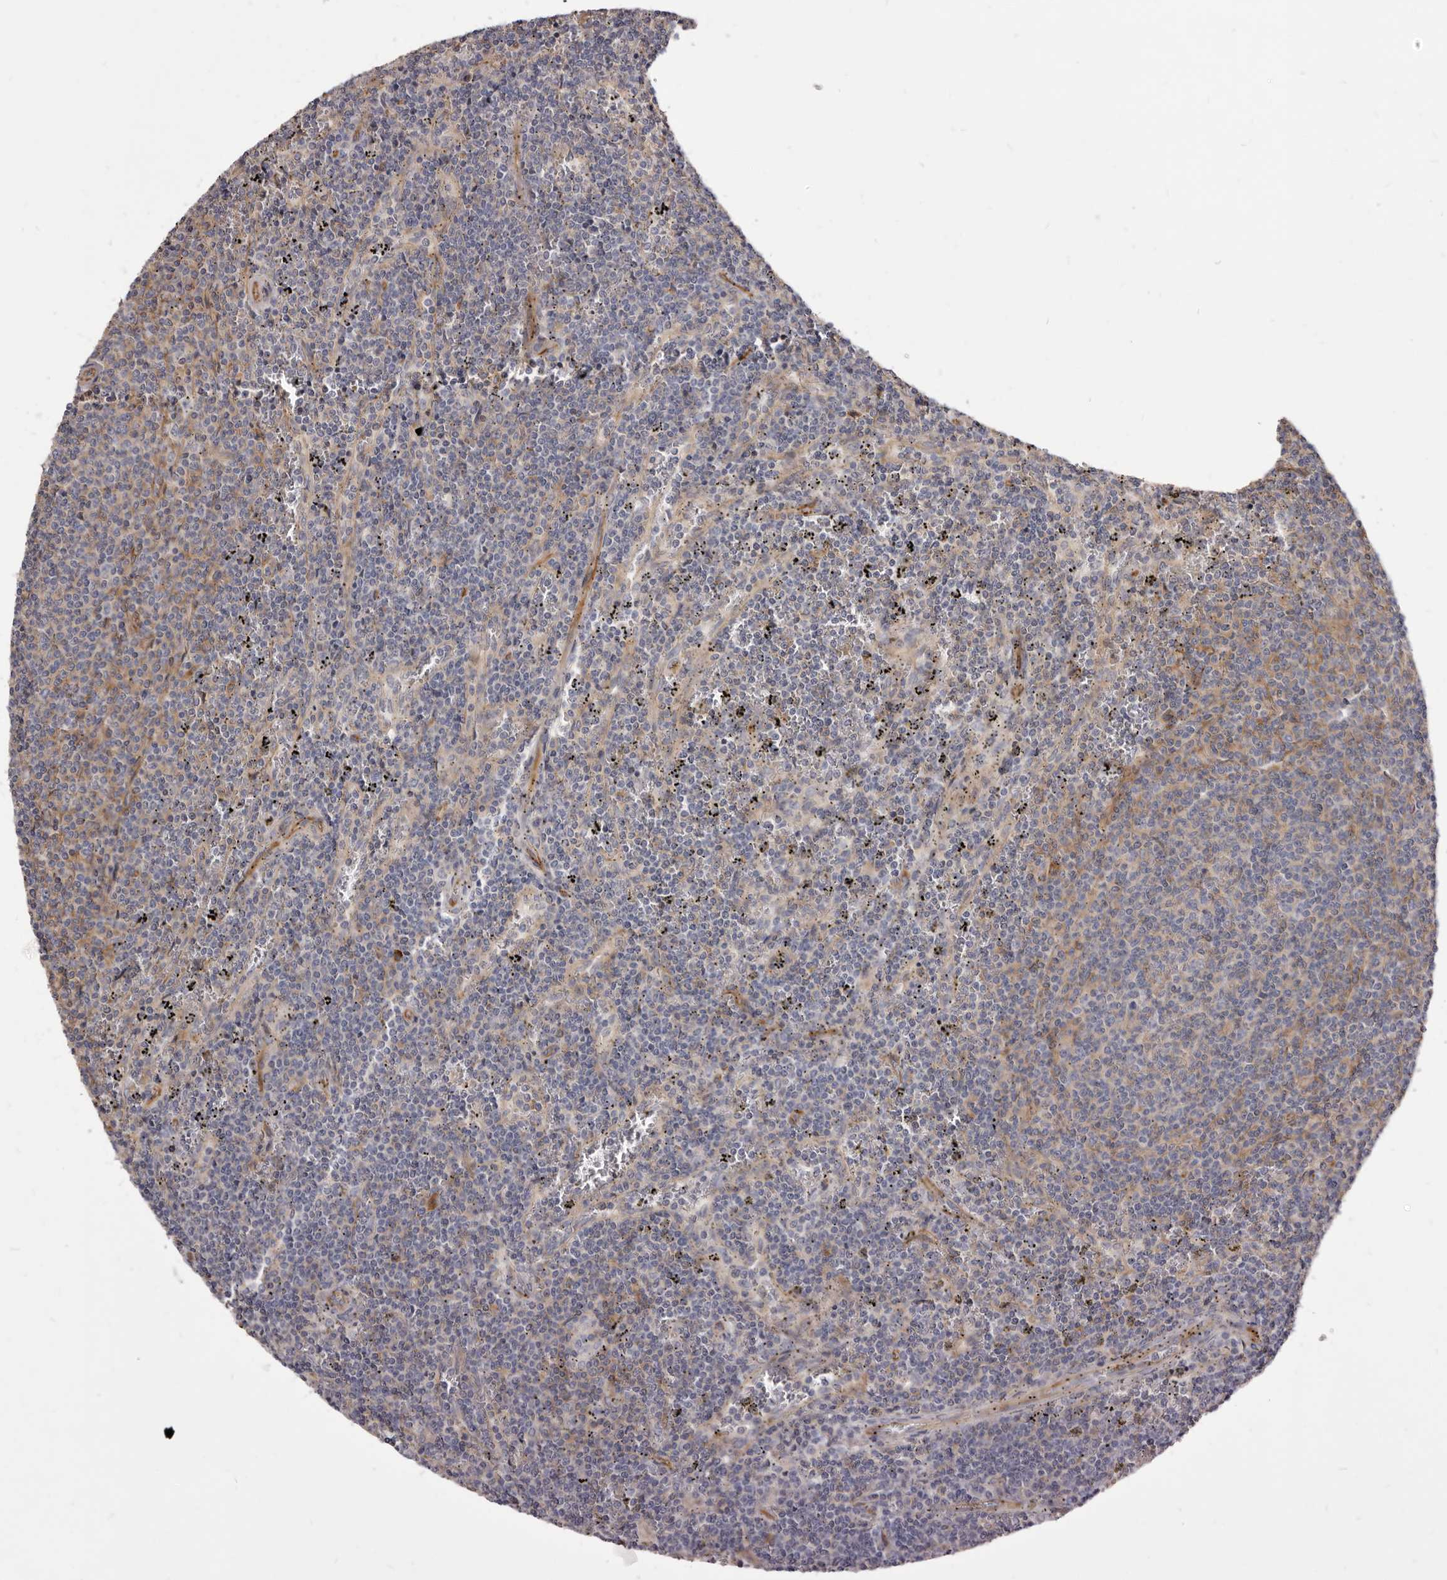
{"staining": {"intensity": "negative", "quantity": "none", "location": "none"}, "tissue": "lymphoma", "cell_type": "Tumor cells", "image_type": "cancer", "snomed": [{"axis": "morphology", "description": "Malignant lymphoma, non-Hodgkin's type, Low grade"}, {"axis": "topography", "description": "Spleen"}], "caption": "A micrograph of low-grade malignant lymphoma, non-Hodgkin's type stained for a protein exhibits no brown staining in tumor cells.", "gene": "FAS", "patient": {"sex": "female", "age": 50}}